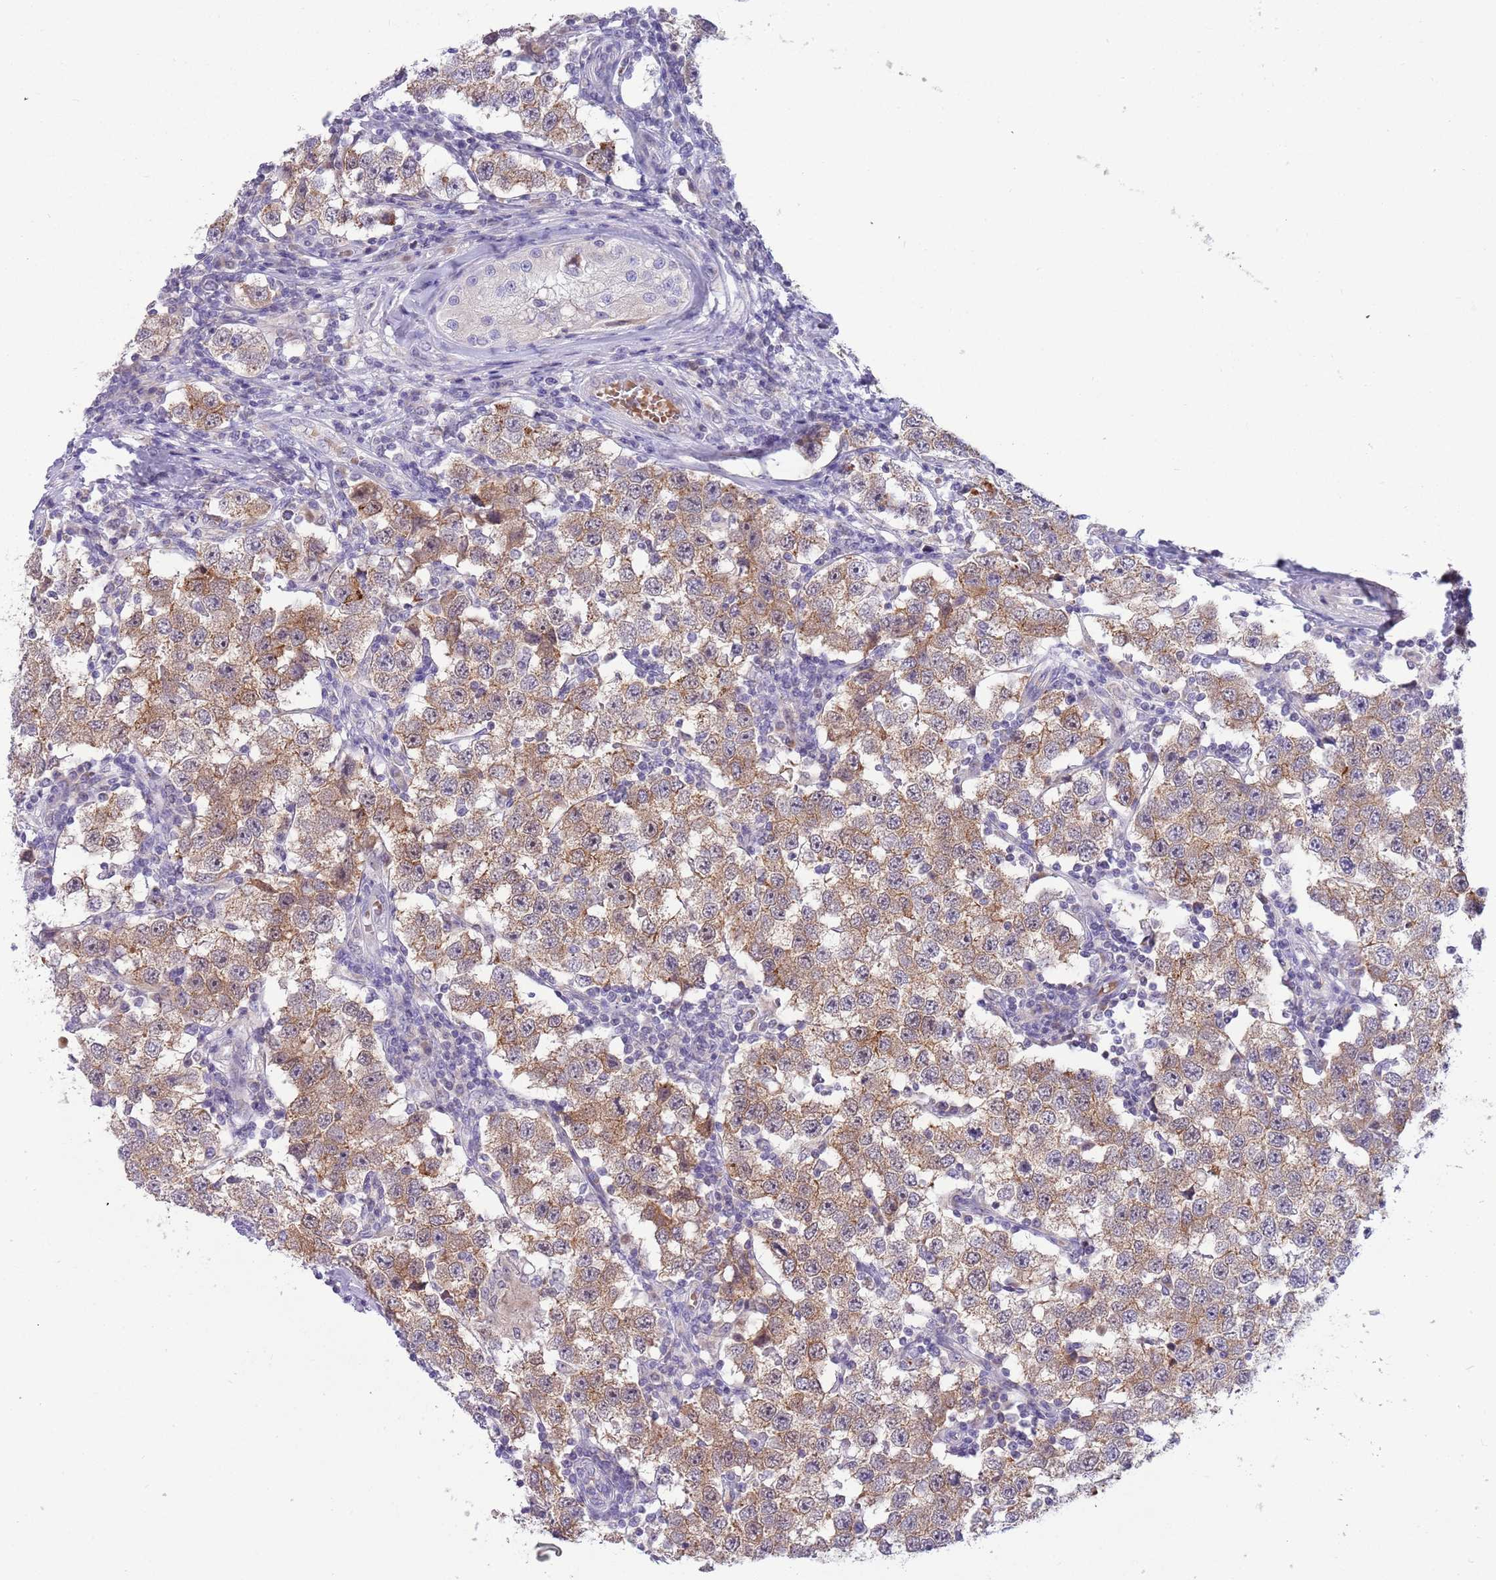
{"staining": {"intensity": "moderate", "quantity": ">75%", "location": "cytoplasmic/membranous"}, "tissue": "testis cancer", "cell_type": "Tumor cells", "image_type": "cancer", "snomed": [{"axis": "morphology", "description": "Seminoma, NOS"}, {"axis": "topography", "description": "Testis"}], "caption": "High-power microscopy captured an immunohistochemistry photomicrograph of testis cancer, revealing moderate cytoplasmic/membranous expression in about >75% of tumor cells.", "gene": "DDHD1", "patient": {"sex": "male", "age": 34}}